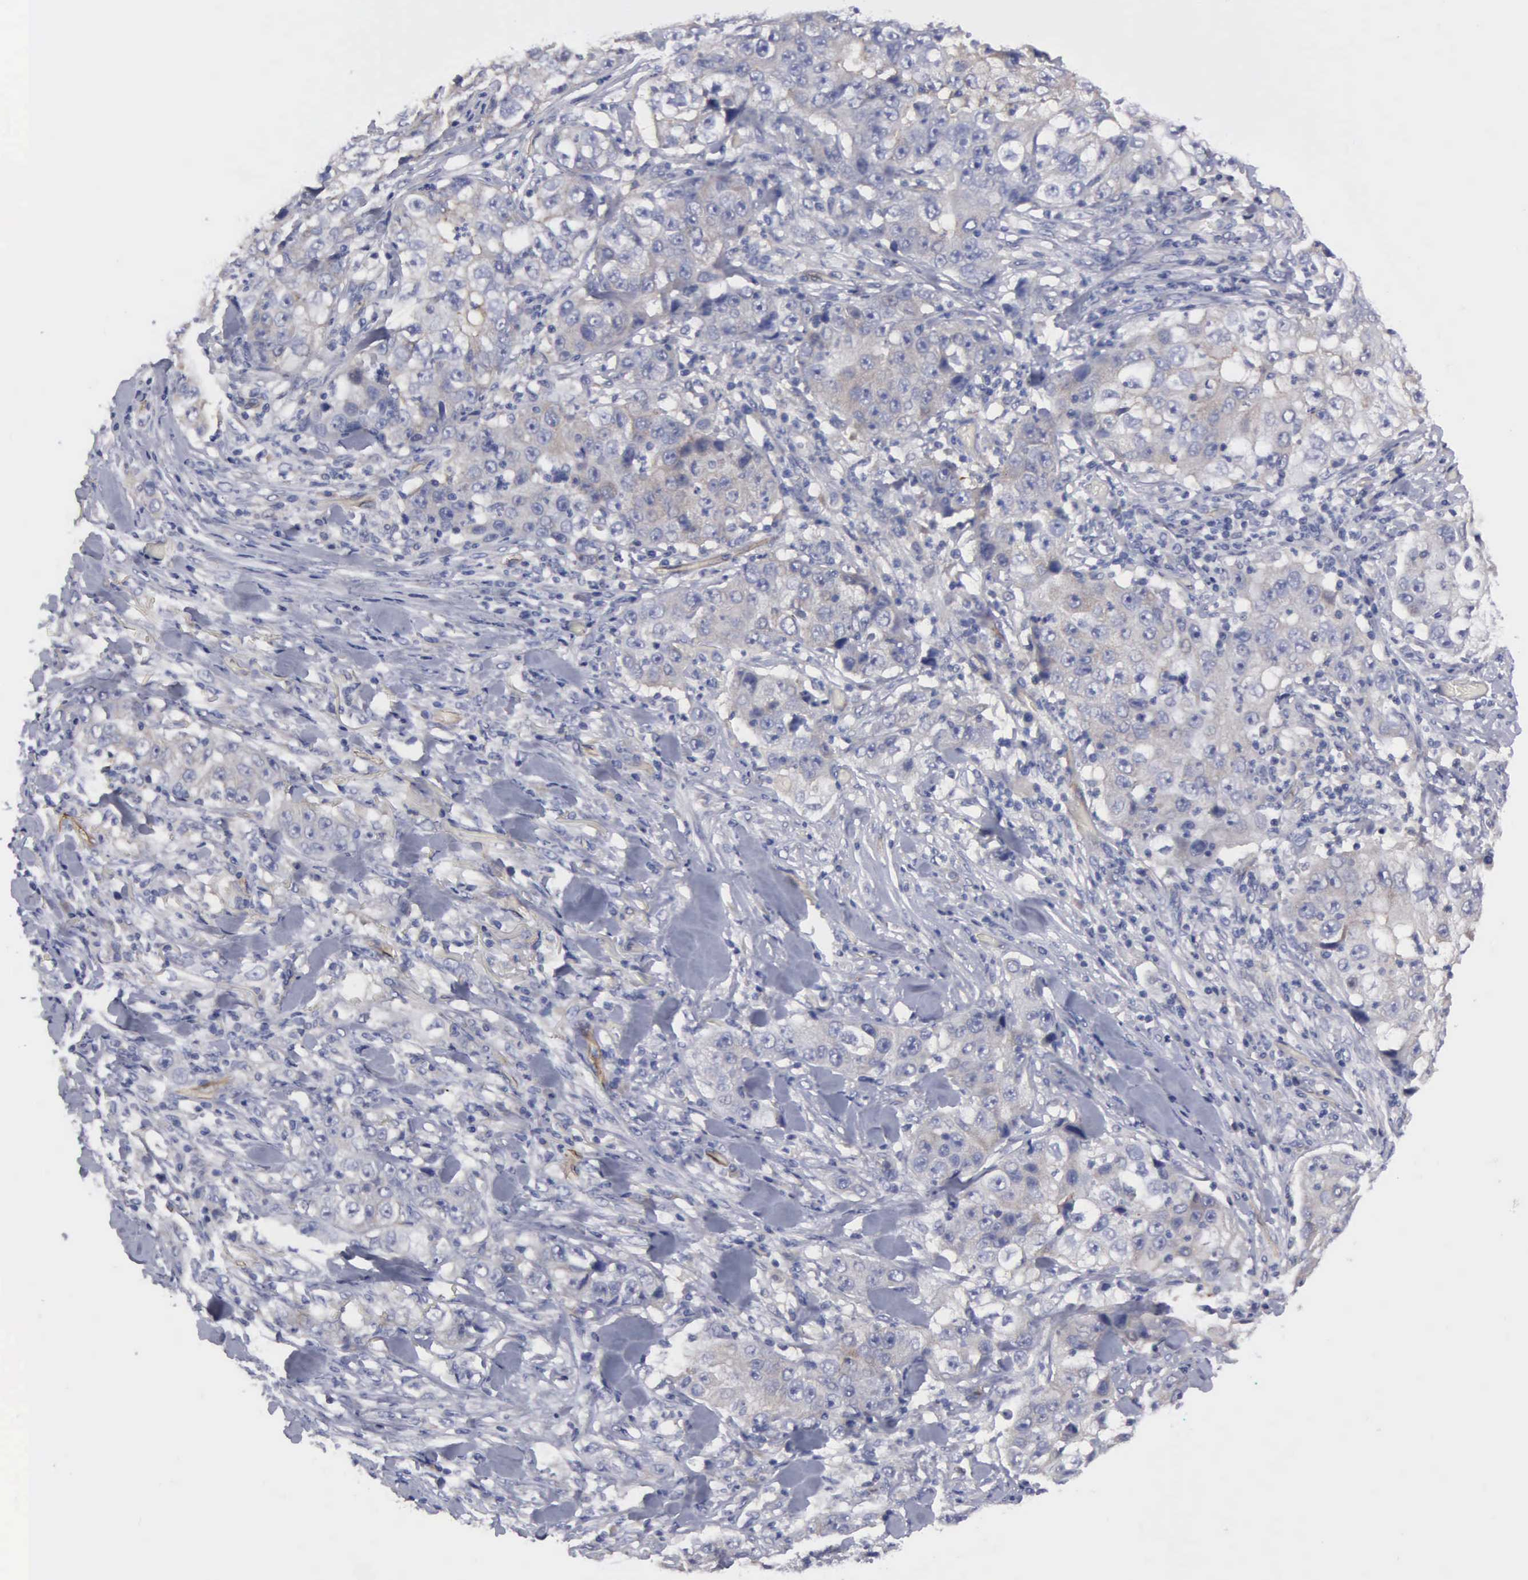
{"staining": {"intensity": "weak", "quantity": "<25%", "location": "cytoplasmic/membranous"}, "tissue": "lung cancer", "cell_type": "Tumor cells", "image_type": "cancer", "snomed": [{"axis": "morphology", "description": "Squamous cell carcinoma, NOS"}, {"axis": "topography", "description": "Lung"}], "caption": "Immunohistochemical staining of human lung squamous cell carcinoma demonstrates no significant staining in tumor cells.", "gene": "RDX", "patient": {"sex": "male", "age": 64}}